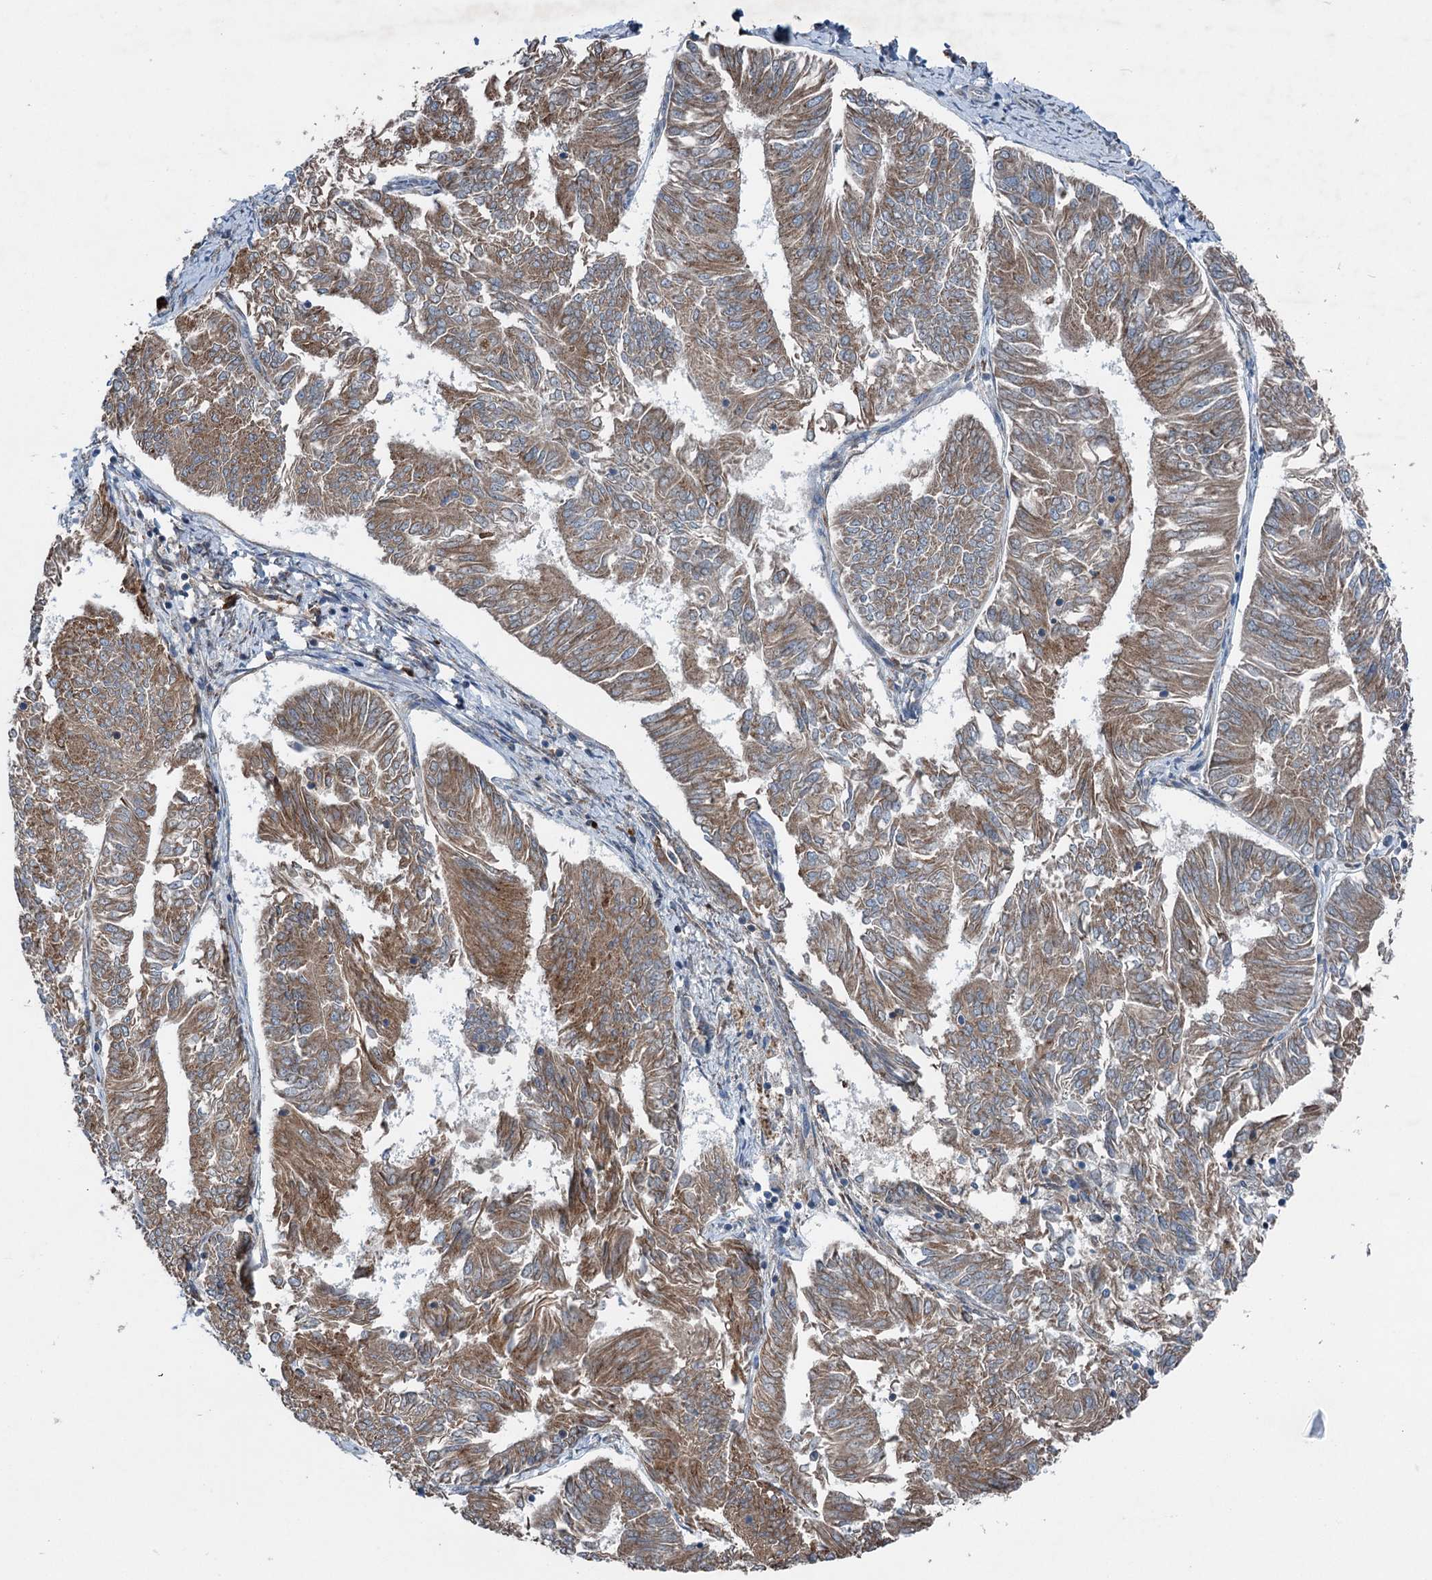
{"staining": {"intensity": "moderate", "quantity": ">75%", "location": "cytoplasmic/membranous"}, "tissue": "endometrial cancer", "cell_type": "Tumor cells", "image_type": "cancer", "snomed": [{"axis": "morphology", "description": "Adenocarcinoma, NOS"}, {"axis": "topography", "description": "Endometrium"}], "caption": "Brown immunohistochemical staining in human endometrial cancer exhibits moderate cytoplasmic/membranous expression in about >75% of tumor cells.", "gene": "CALCOCO1", "patient": {"sex": "female", "age": 58}}